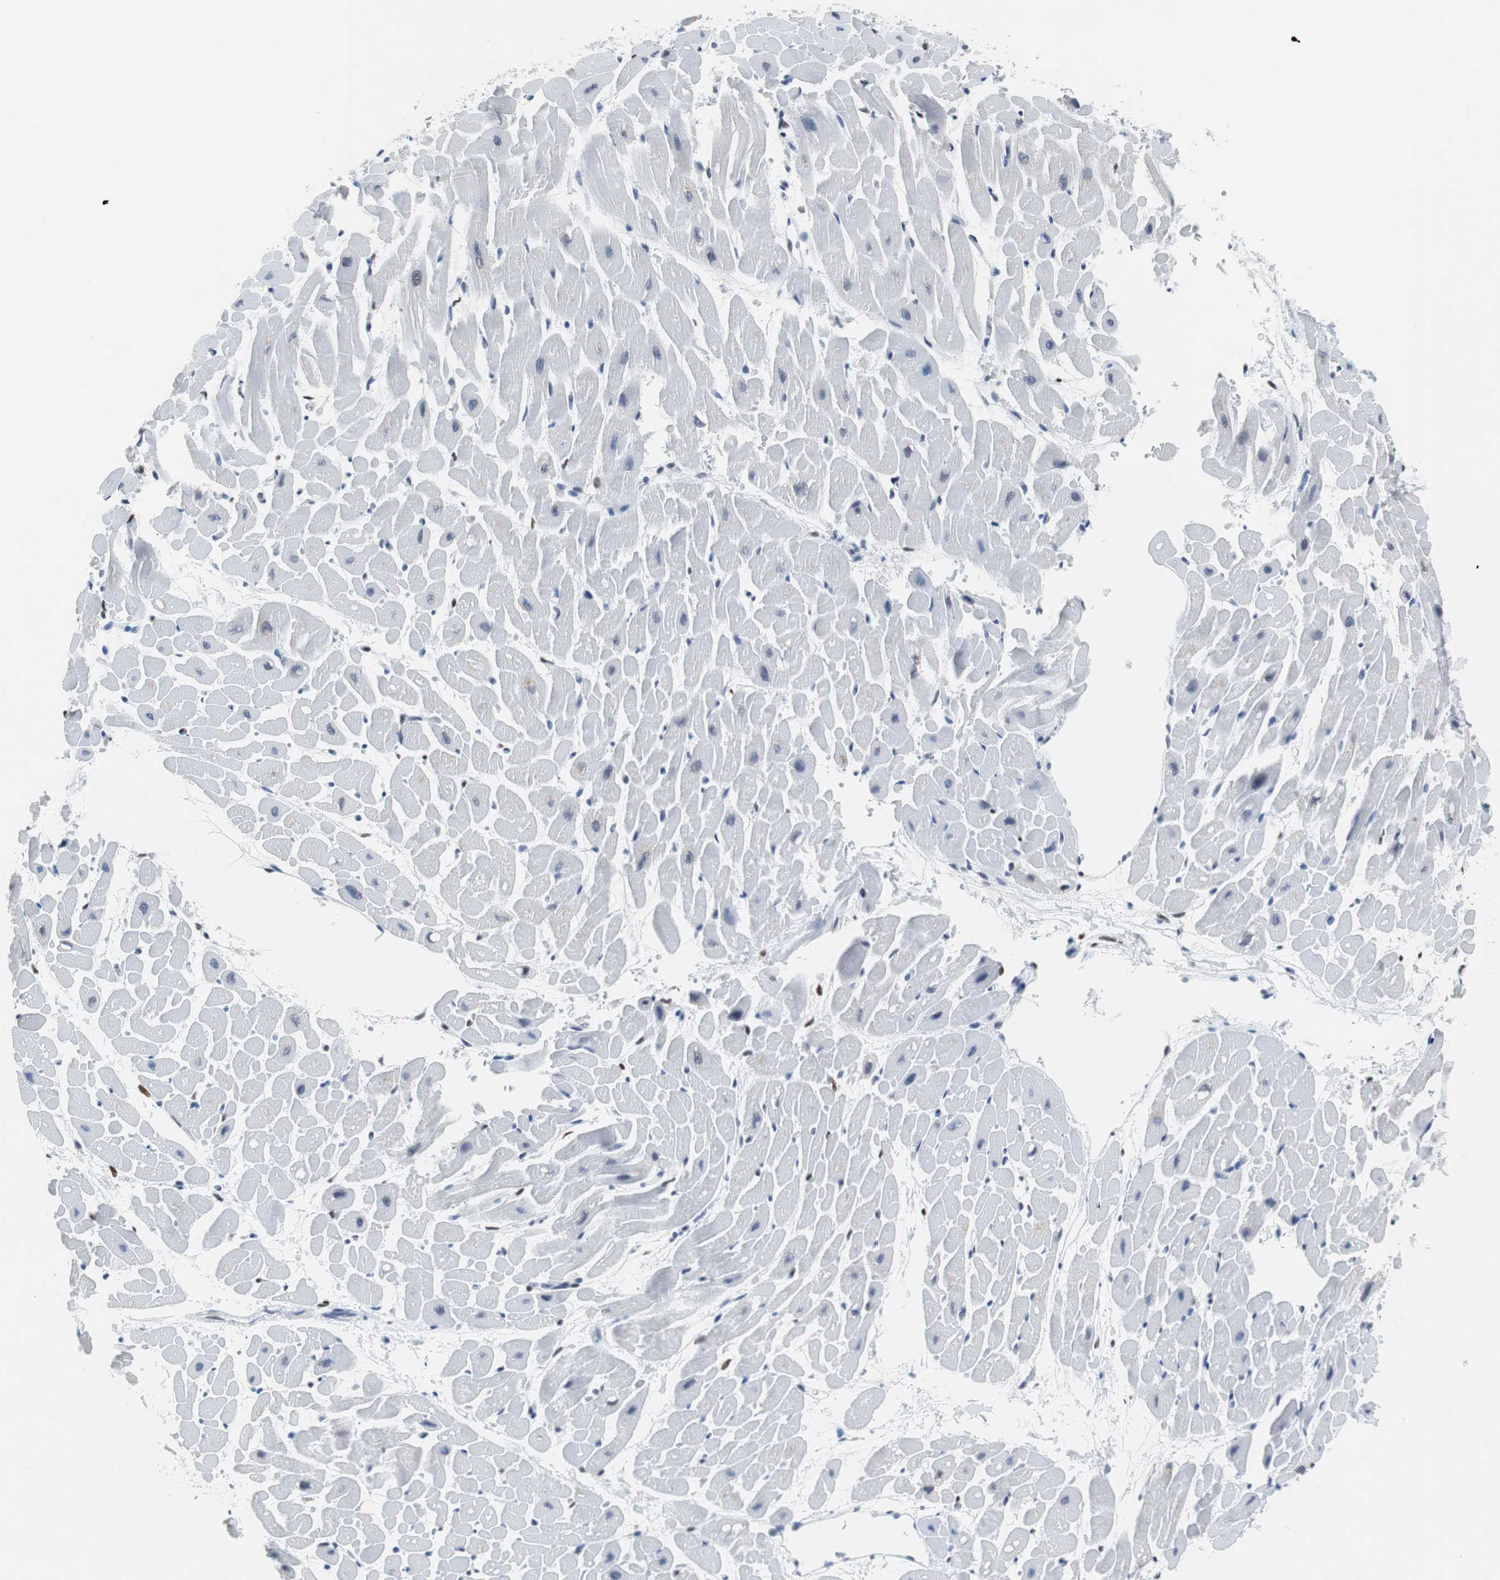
{"staining": {"intensity": "negative", "quantity": "none", "location": "none"}, "tissue": "heart muscle", "cell_type": "Cardiomyocytes", "image_type": "normal", "snomed": [{"axis": "morphology", "description": "Normal tissue, NOS"}, {"axis": "topography", "description": "Heart"}], "caption": "Histopathology image shows no significant protein expression in cardiomyocytes of normal heart muscle.", "gene": "JUN", "patient": {"sex": "male", "age": 45}}